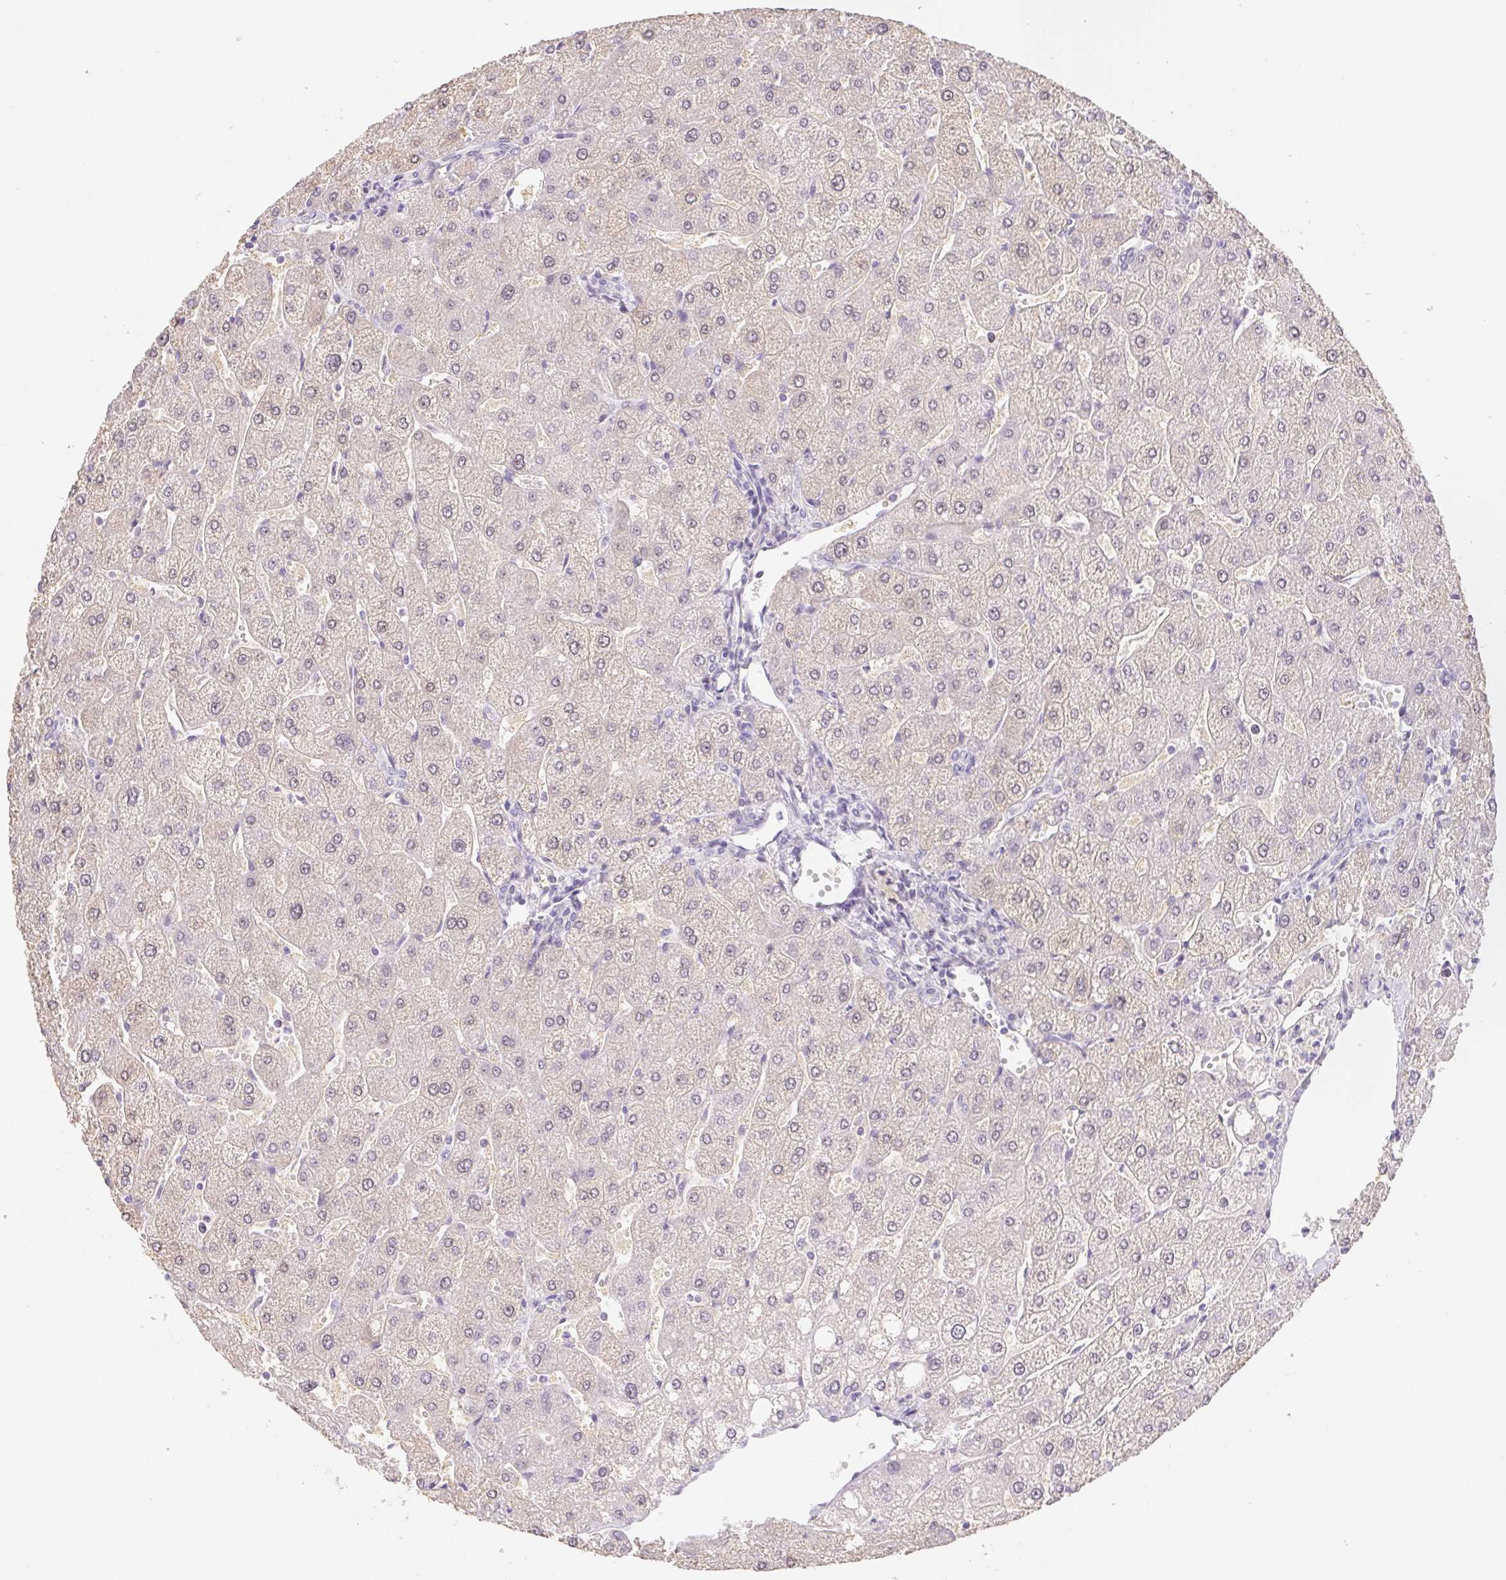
{"staining": {"intensity": "negative", "quantity": "none", "location": "none"}, "tissue": "liver", "cell_type": "Cholangiocytes", "image_type": "normal", "snomed": [{"axis": "morphology", "description": "Normal tissue, NOS"}, {"axis": "topography", "description": "Liver"}], "caption": "A micrograph of liver stained for a protein shows no brown staining in cholangiocytes.", "gene": "ST8SIA3", "patient": {"sex": "male", "age": 67}}